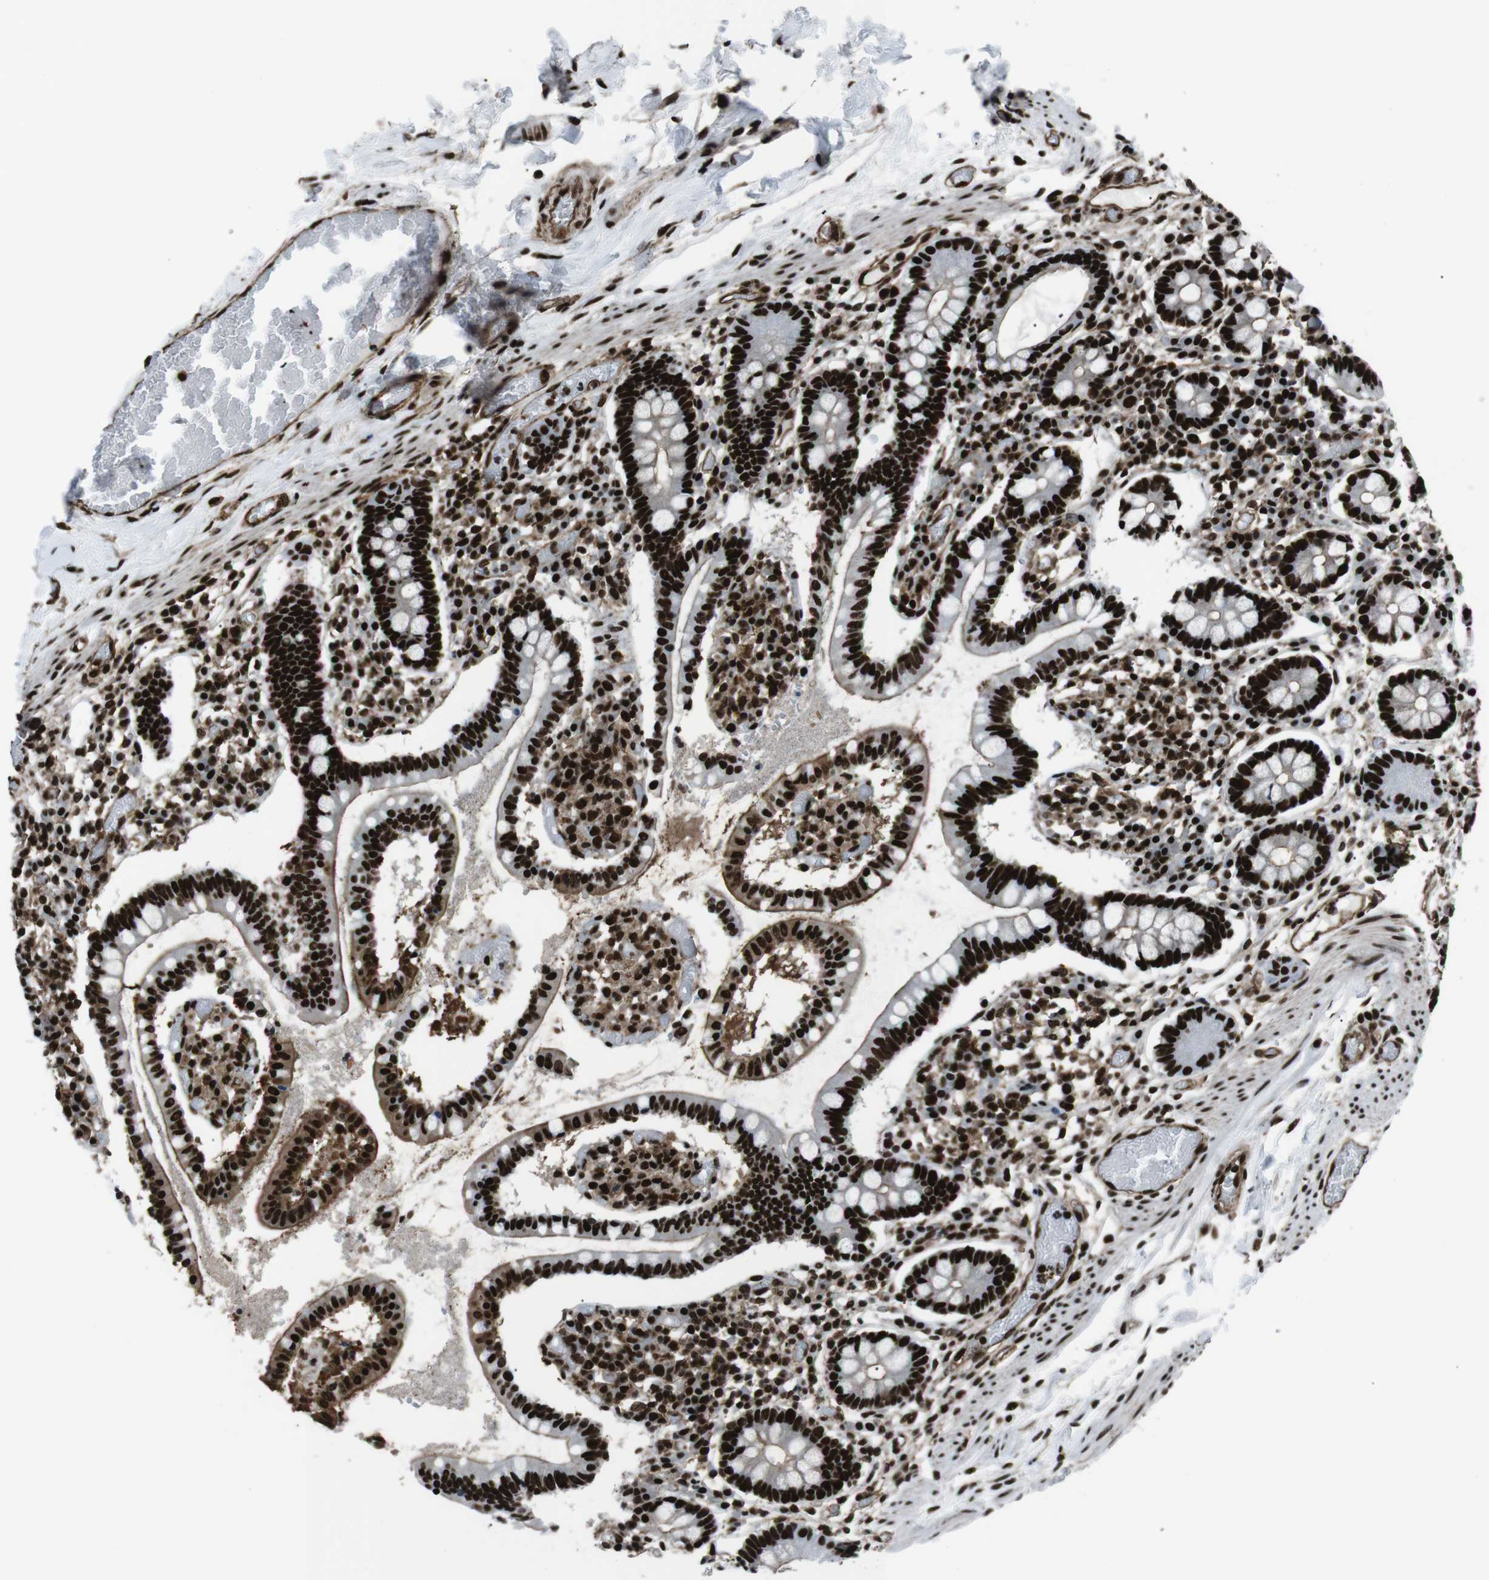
{"staining": {"intensity": "strong", "quantity": ">75%", "location": "cytoplasmic/membranous,nuclear"}, "tissue": "small intestine", "cell_type": "Glandular cells", "image_type": "normal", "snomed": [{"axis": "morphology", "description": "Normal tissue, NOS"}, {"axis": "topography", "description": "Small intestine"}], "caption": "Protein expression analysis of benign small intestine reveals strong cytoplasmic/membranous,nuclear staining in about >75% of glandular cells.", "gene": "HNRNPU", "patient": {"sex": "female", "age": 61}}